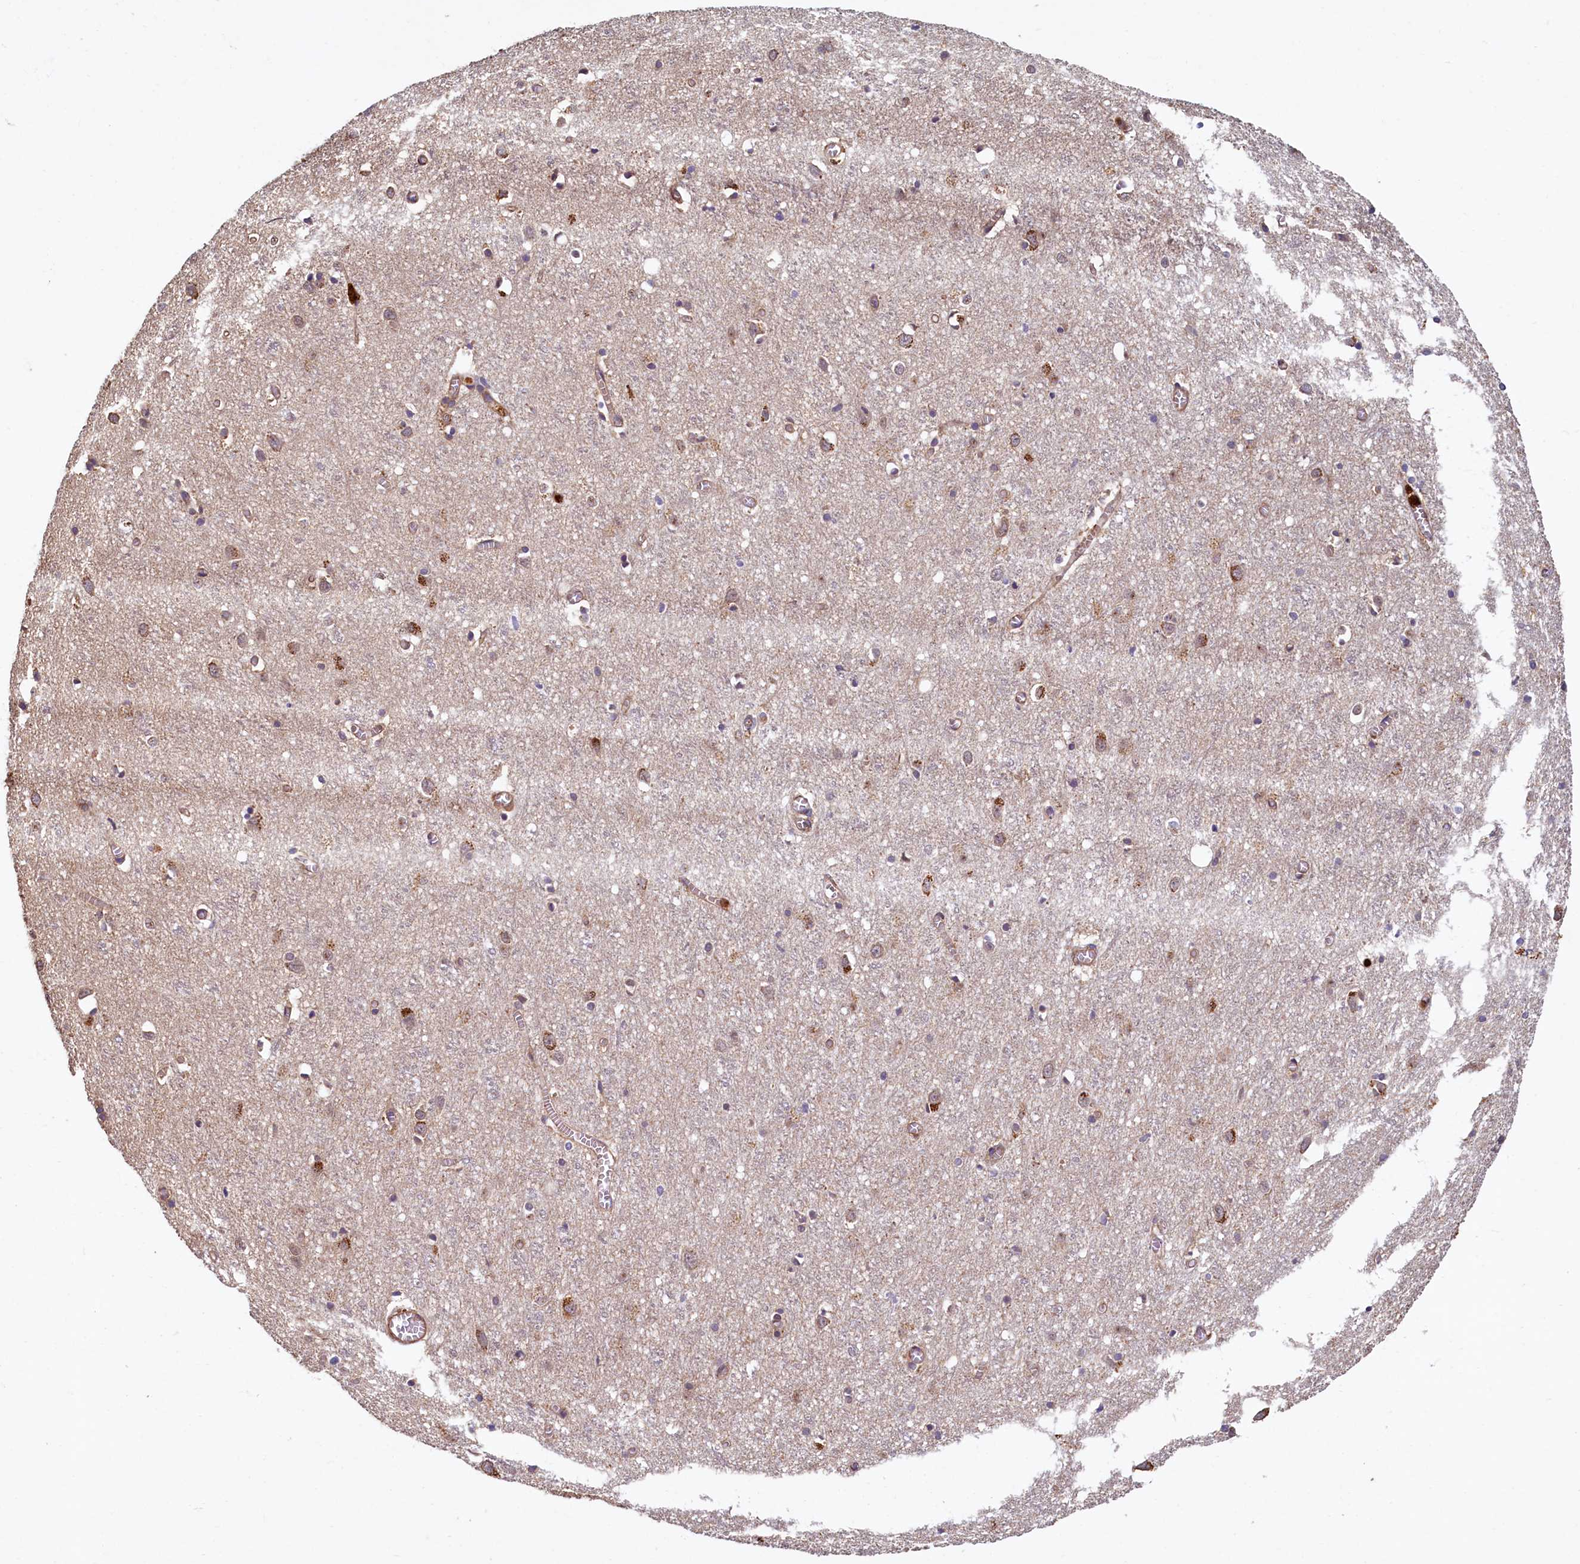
{"staining": {"intensity": "moderate", "quantity": ">75%", "location": "cytoplasmic/membranous"}, "tissue": "cerebral cortex", "cell_type": "Endothelial cells", "image_type": "normal", "snomed": [{"axis": "morphology", "description": "Normal tissue, NOS"}, {"axis": "topography", "description": "Cerebral cortex"}], "caption": "About >75% of endothelial cells in unremarkable human cerebral cortex display moderate cytoplasmic/membranous protein staining as visualized by brown immunohistochemical staining.", "gene": "CCDC102B", "patient": {"sex": "female", "age": 64}}